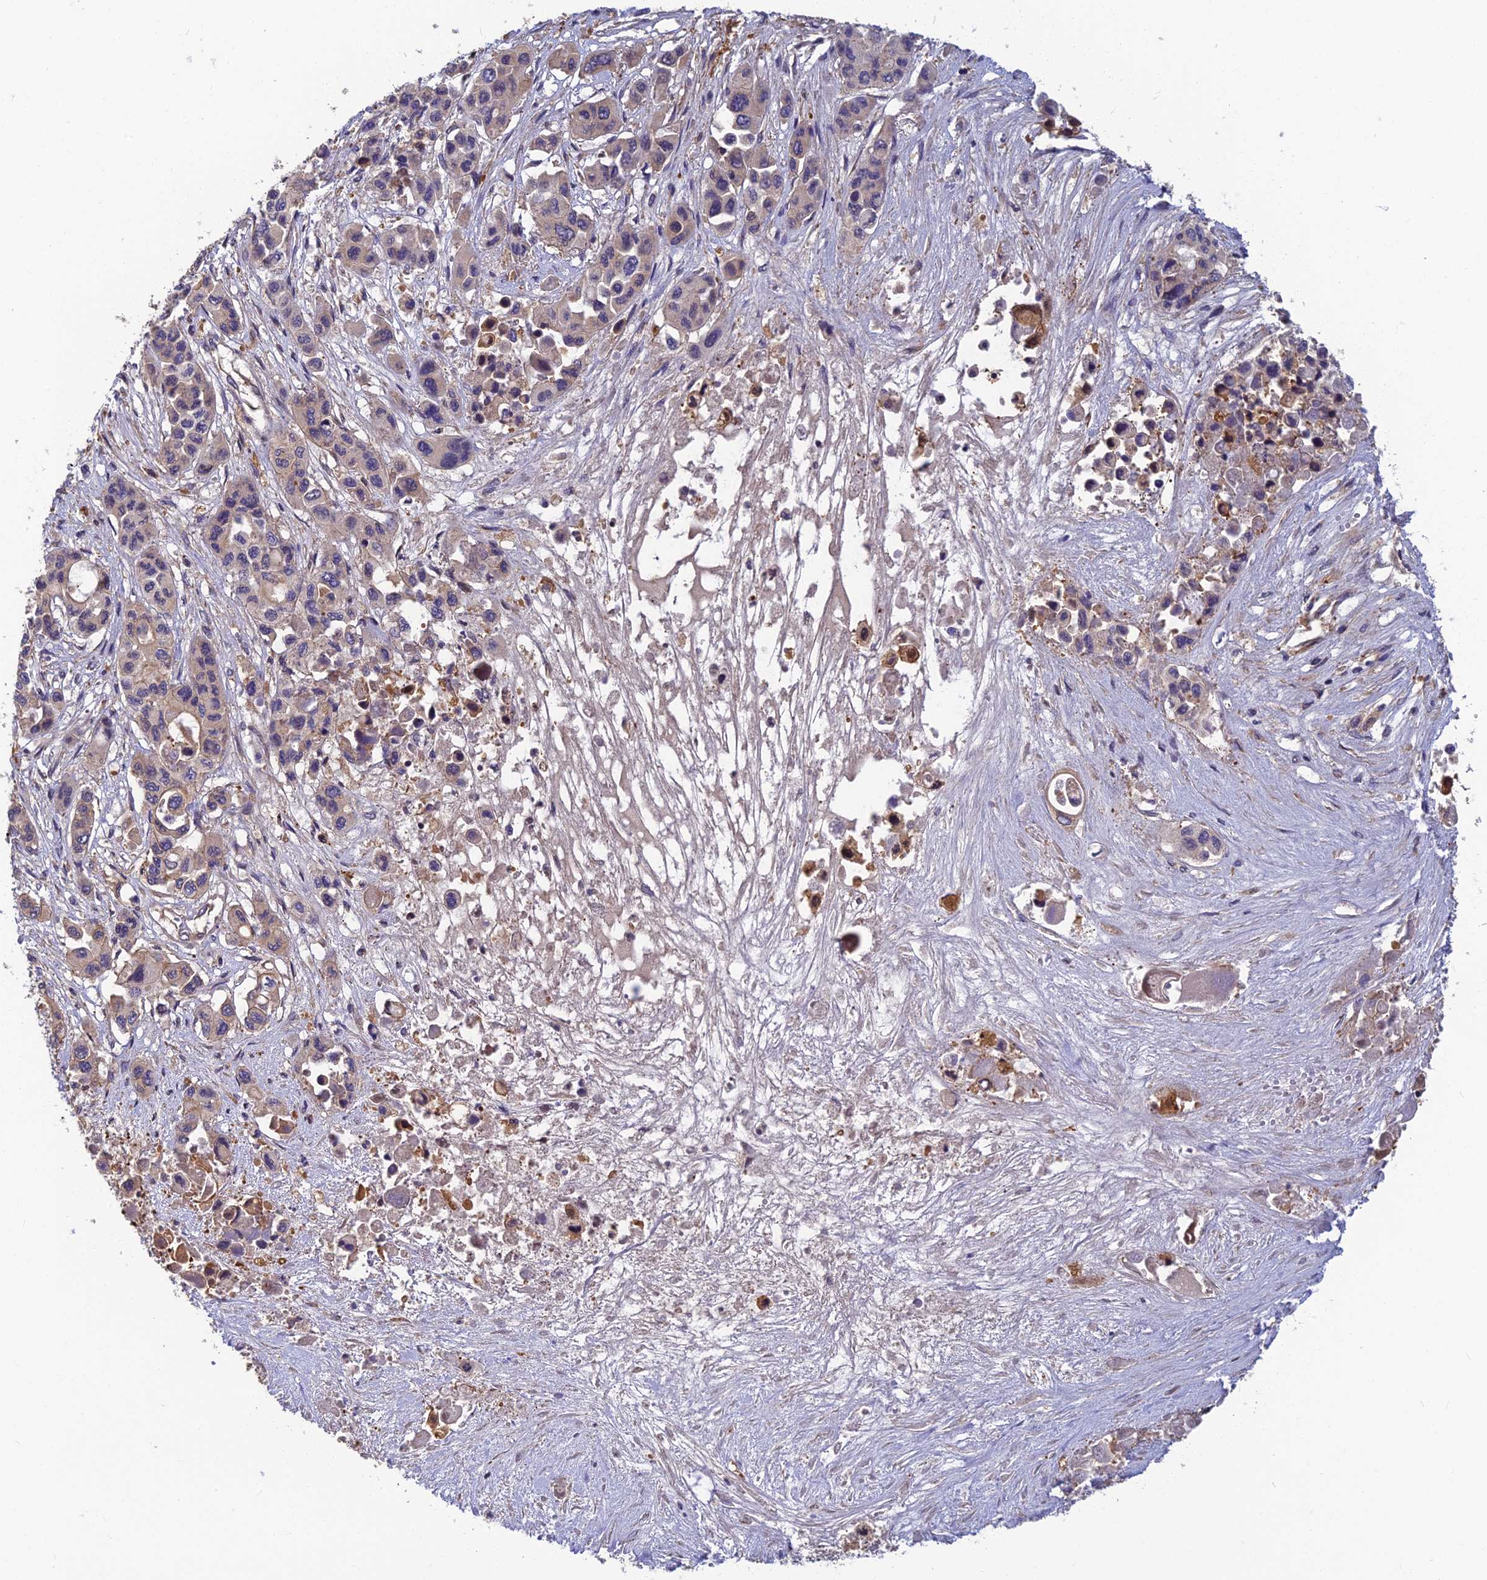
{"staining": {"intensity": "negative", "quantity": "none", "location": "none"}, "tissue": "pancreatic cancer", "cell_type": "Tumor cells", "image_type": "cancer", "snomed": [{"axis": "morphology", "description": "Adenocarcinoma, NOS"}, {"axis": "topography", "description": "Pancreas"}], "caption": "An IHC image of pancreatic cancer is shown. There is no staining in tumor cells of pancreatic cancer.", "gene": "PIKFYVE", "patient": {"sex": "male", "age": 92}}